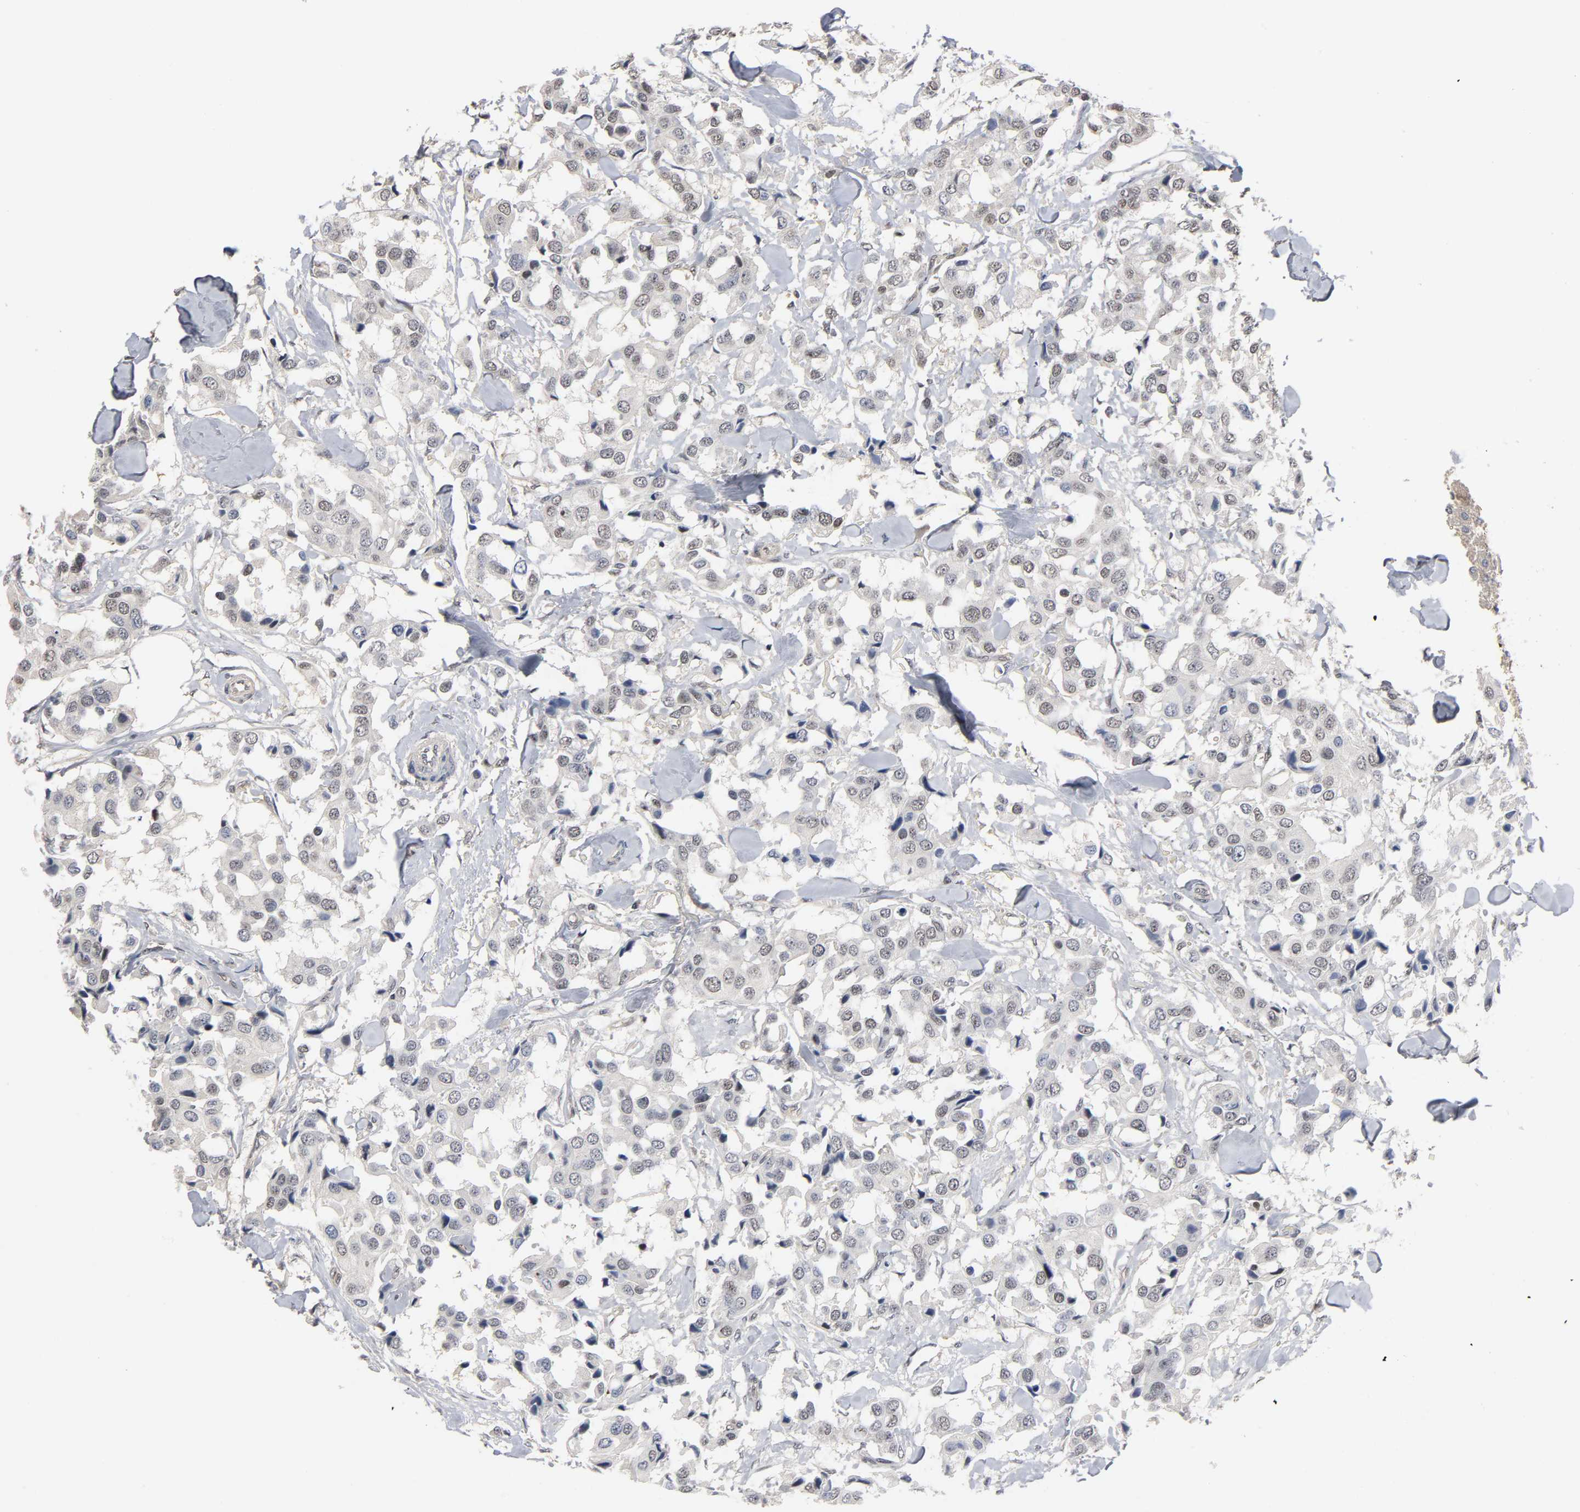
{"staining": {"intensity": "weak", "quantity": "25%-75%", "location": "cytoplasmic/membranous,nuclear"}, "tissue": "breast cancer", "cell_type": "Tumor cells", "image_type": "cancer", "snomed": [{"axis": "morphology", "description": "Duct carcinoma"}, {"axis": "topography", "description": "Breast"}], "caption": "Protein staining displays weak cytoplasmic/membranous and nuclear staining in about 25%-75% of tumor cells in breast cancer (invasive ductal carcinoma).", "gene": "HTR1E", "patient": {"sex": "female", "age": 80}}